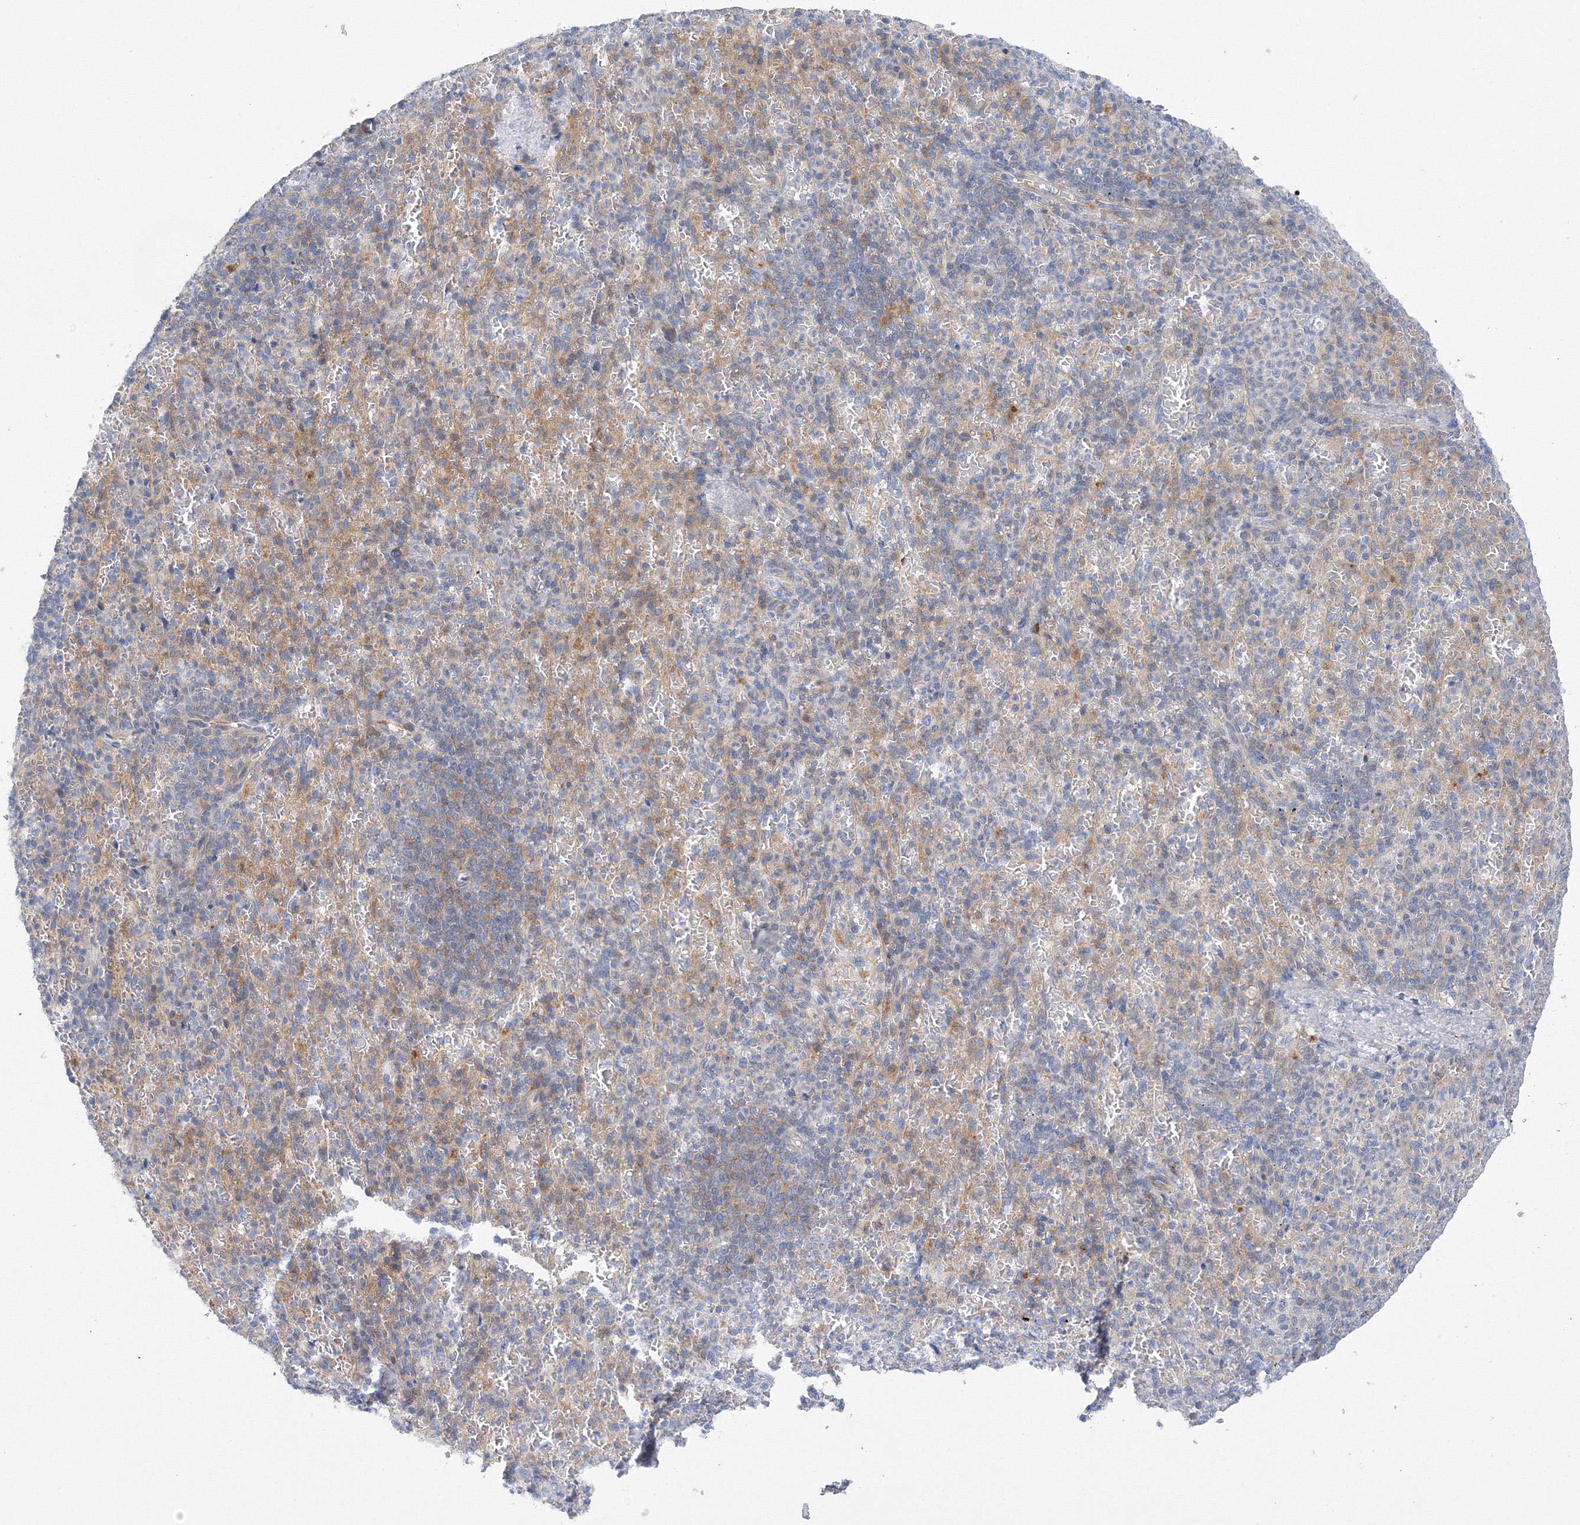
{"staining": {"intensity": "weak", "quantity": "<25%", "location": "cytoplasmic/membranous"}, "tissue": "spleen", "cell_type": "Cells in red pulp", "image_type": "normal", "snomed": [{"axis": "morphology", "description": "Normal tissue, NOS"}, {"axis": "topography", "description": "Spleen"}], "caption": "The histopathology image reveals no significant expression in cells in red pulp of spleen.", "gene": "DIS3L2", "patient": {"sex": "female", "age": 74}}